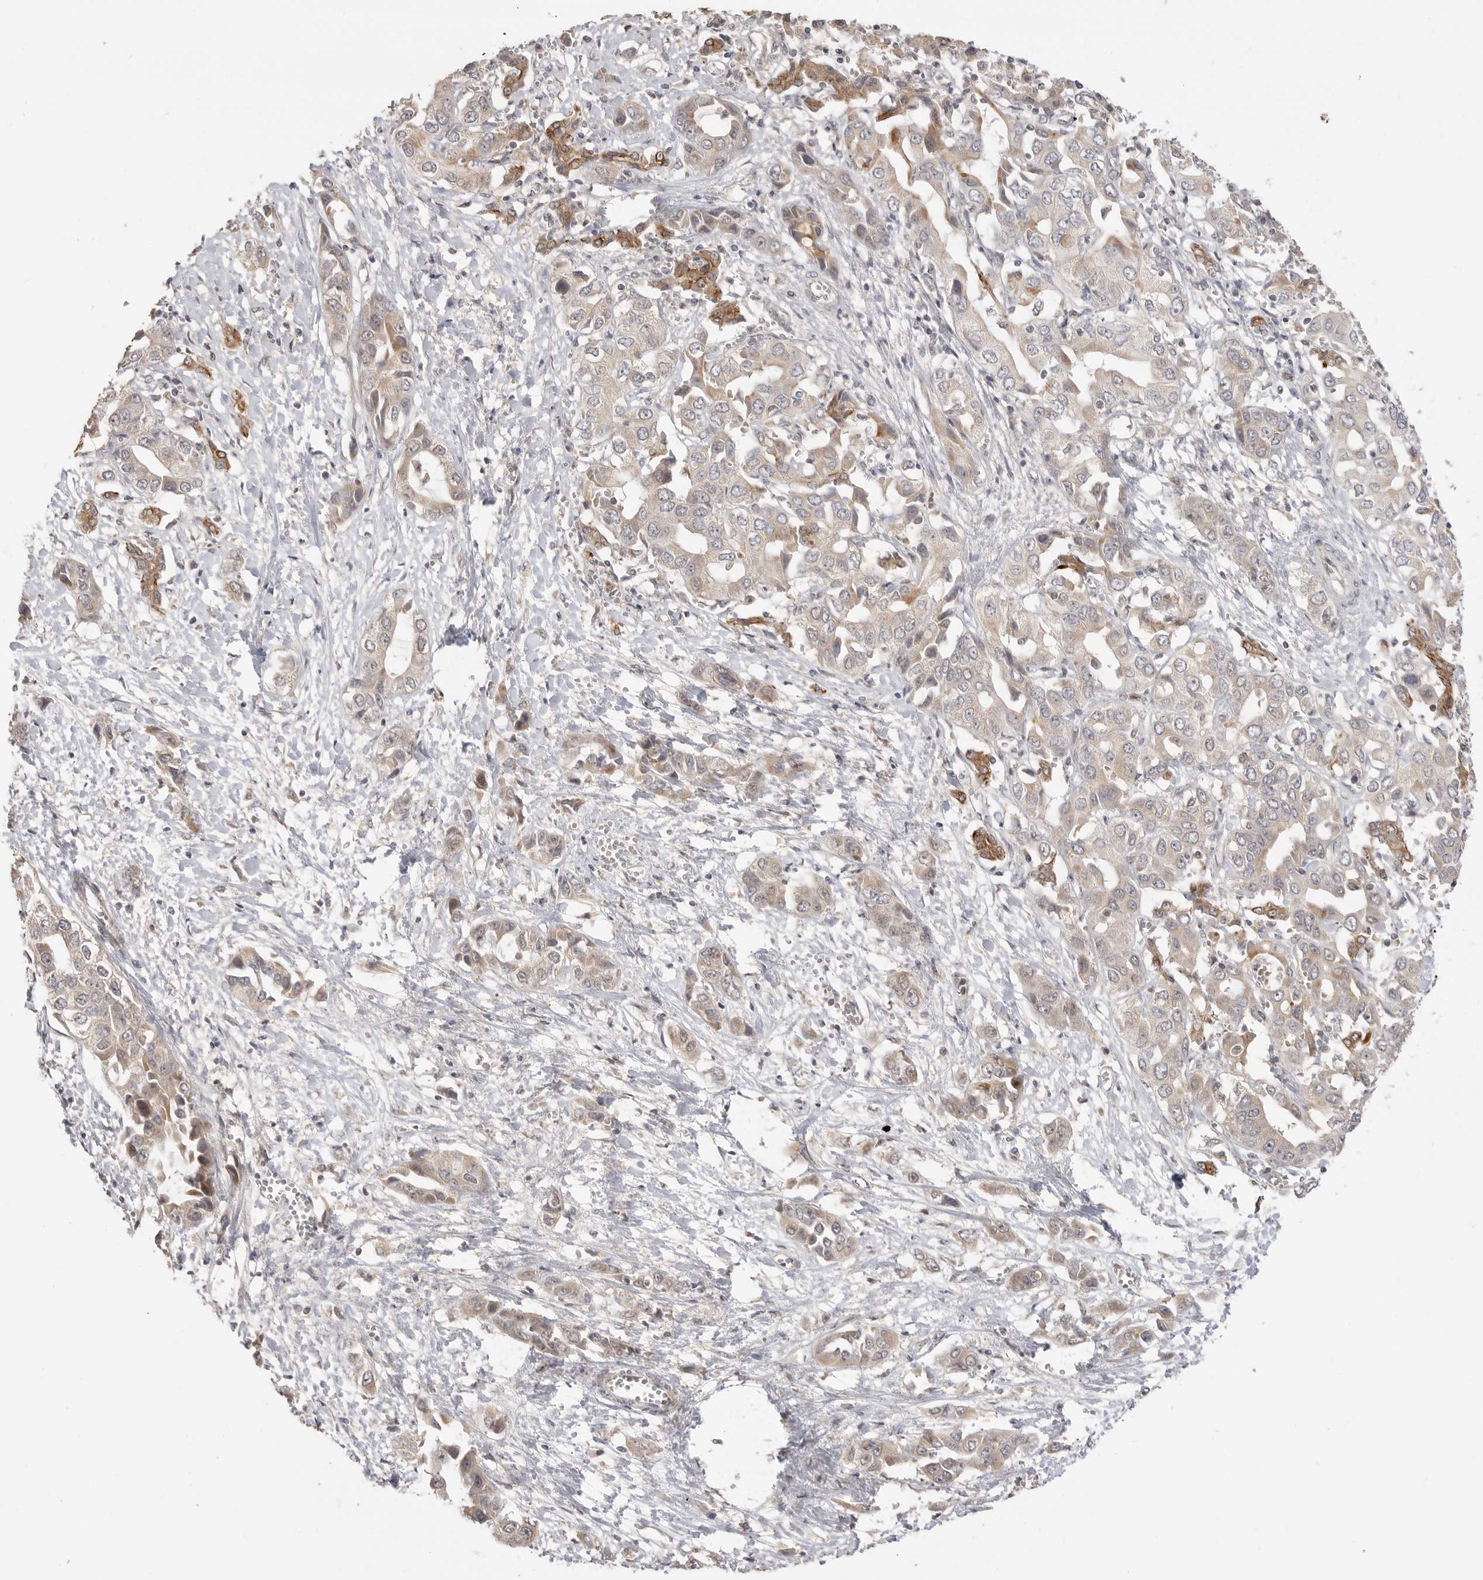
{"staining": {"intensity": "weak", "quantity": ">75%", "location": "cytoplasmic/membranous"}, "tissue": "liver cancer", "cell_type": "Tumor cells", "image_type": "cancer", "snomed": [{"axis": "morphology", "description": "Cholangiocarcinoma"}, {"axis": "topography", "description": "Liver"}], "caption": "IHC histopathology image of human liver cancer (cholangiocarcinoma) stained for a protein (brown), which shows low levels of weak cytoplasmic/membranous staining in about >75% of tumor cells.", "gene": "ALKAL1", "patient": {"sex": "female", "age": 52}}